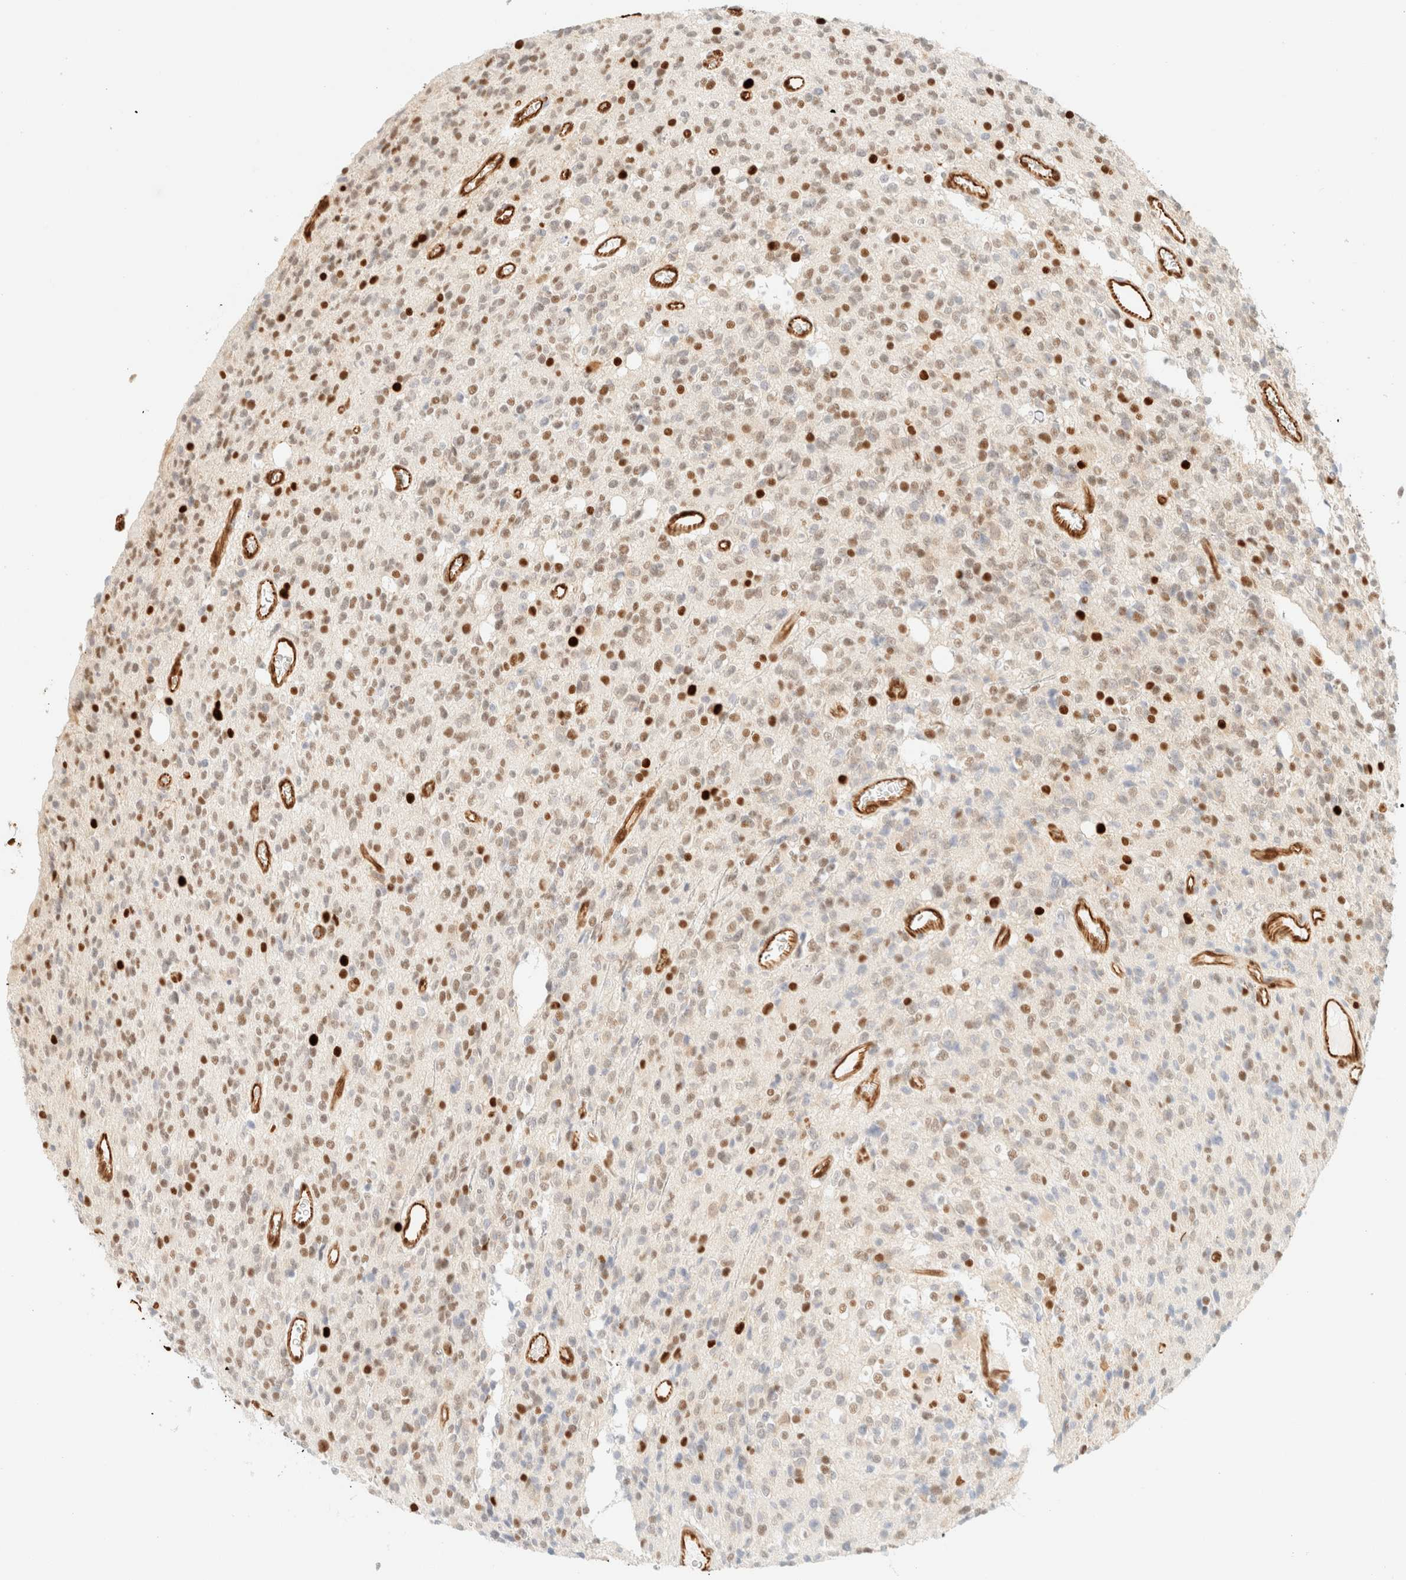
{"staining": {"intensity": "strong", "quantity": "<25%", "location": "nuclear"}, "tissue": "glioma", "cell_type": "Tumor cells", "image_type": "cancer", "snomed": [{"axis": "morphology", "description": "Glioma, malignant, High grade"}, {"axis": "topography", "description": "Brain"}], "caption": "DAB (3,3'-diaminobenzidine) immunohistochemical staining of glioma reveals strong nuclear protein staining in approximately <25% of tumor cells.", "gene": "ZSCAN18", "patient": {"sex": "male", "age": 34}}